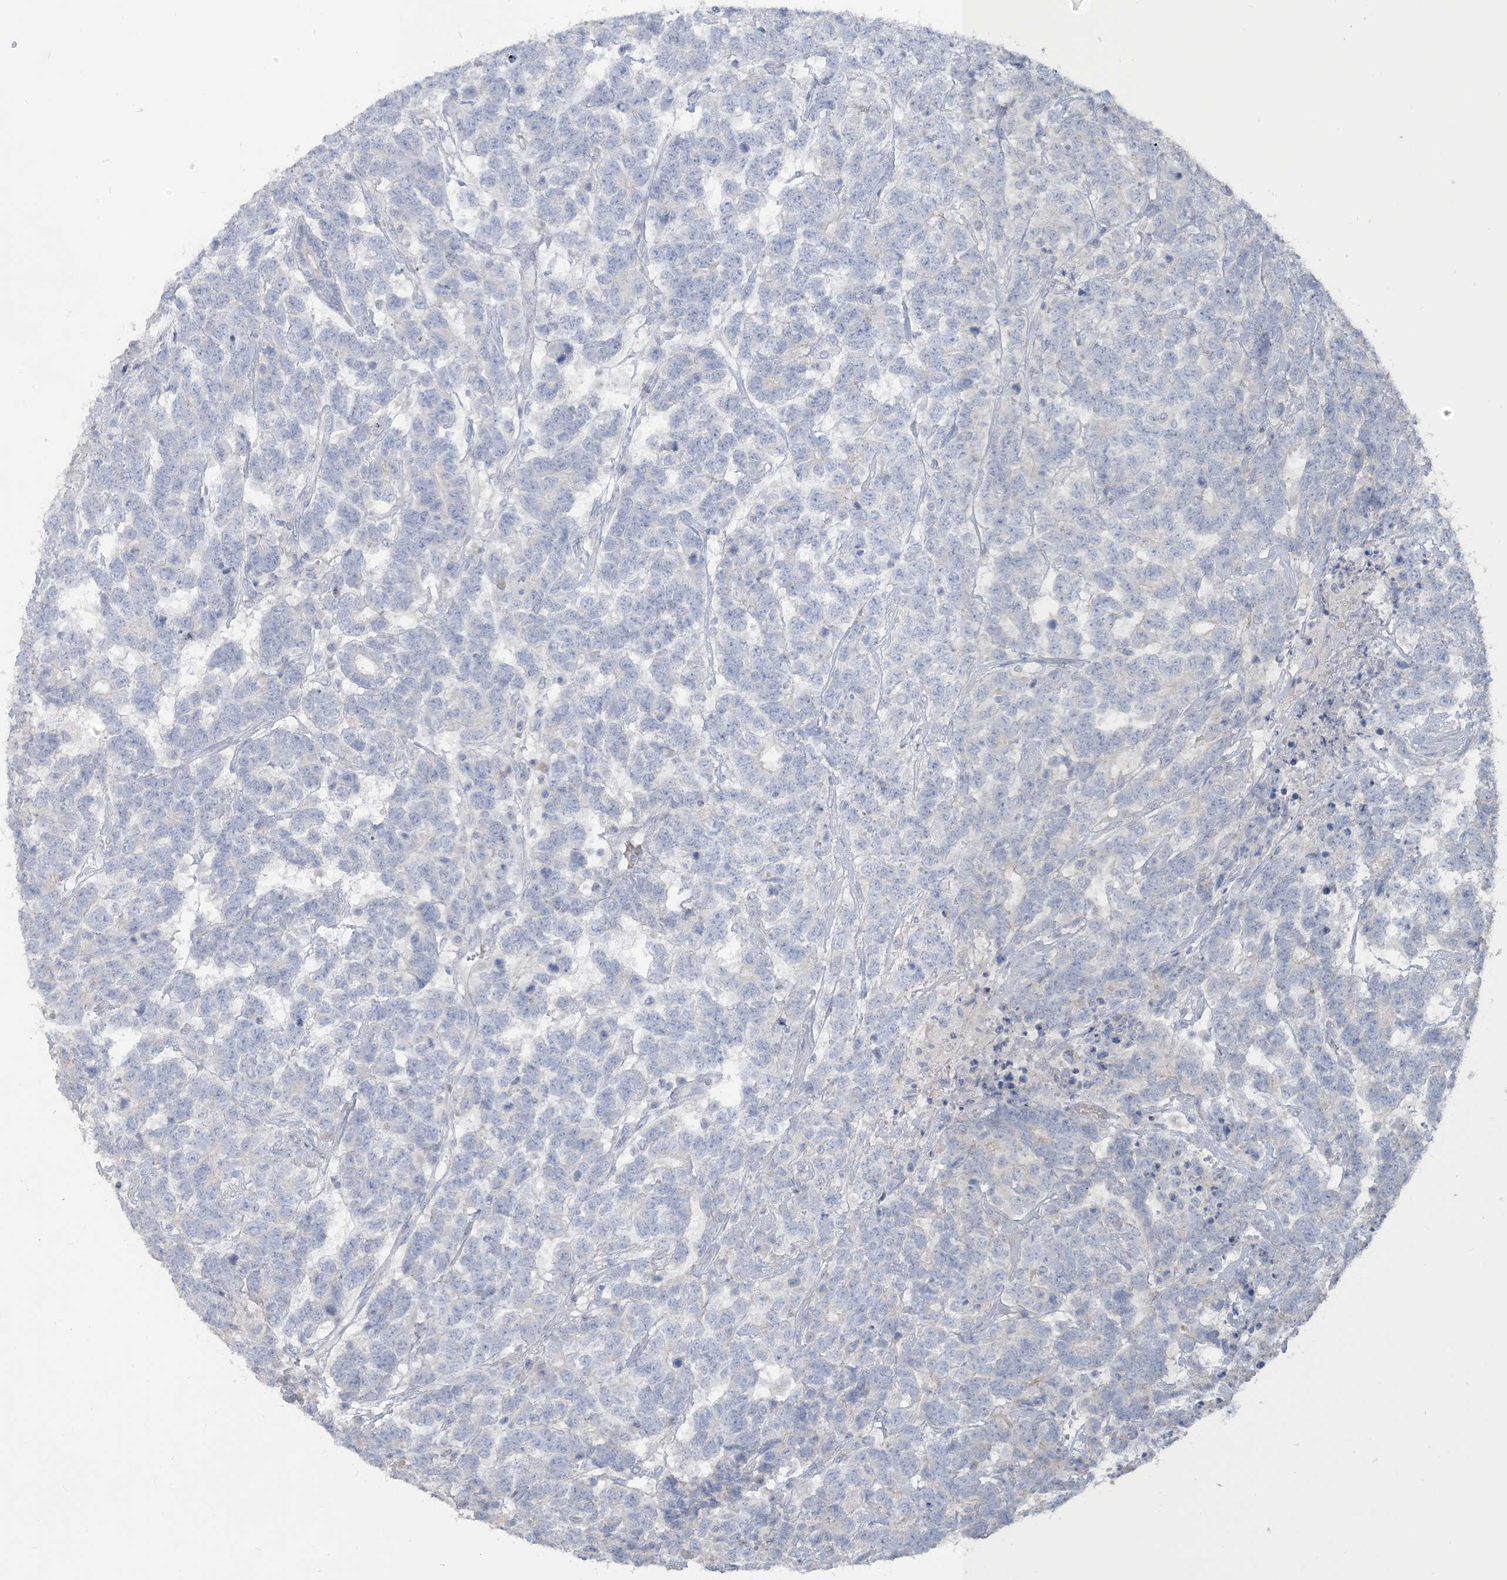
{"staining": {"intensity": "negative", "quantity": "none", "location": "none"}, "tissue": "testis cancer", "cell_type": "Tumor cells", "image_type": "cancer", "snomed": [{"axis": "morphology", "description": "Carcinoma, Embryonal, NOS"}, {"axis": "topography", "description": "Testis"}], "caption": "Testis cancer was stained to show a protein in brown. There is no significant positivity in tumor cells.", "gene": "NPHS2", "patient": {"sex": "male", "age": 26}}